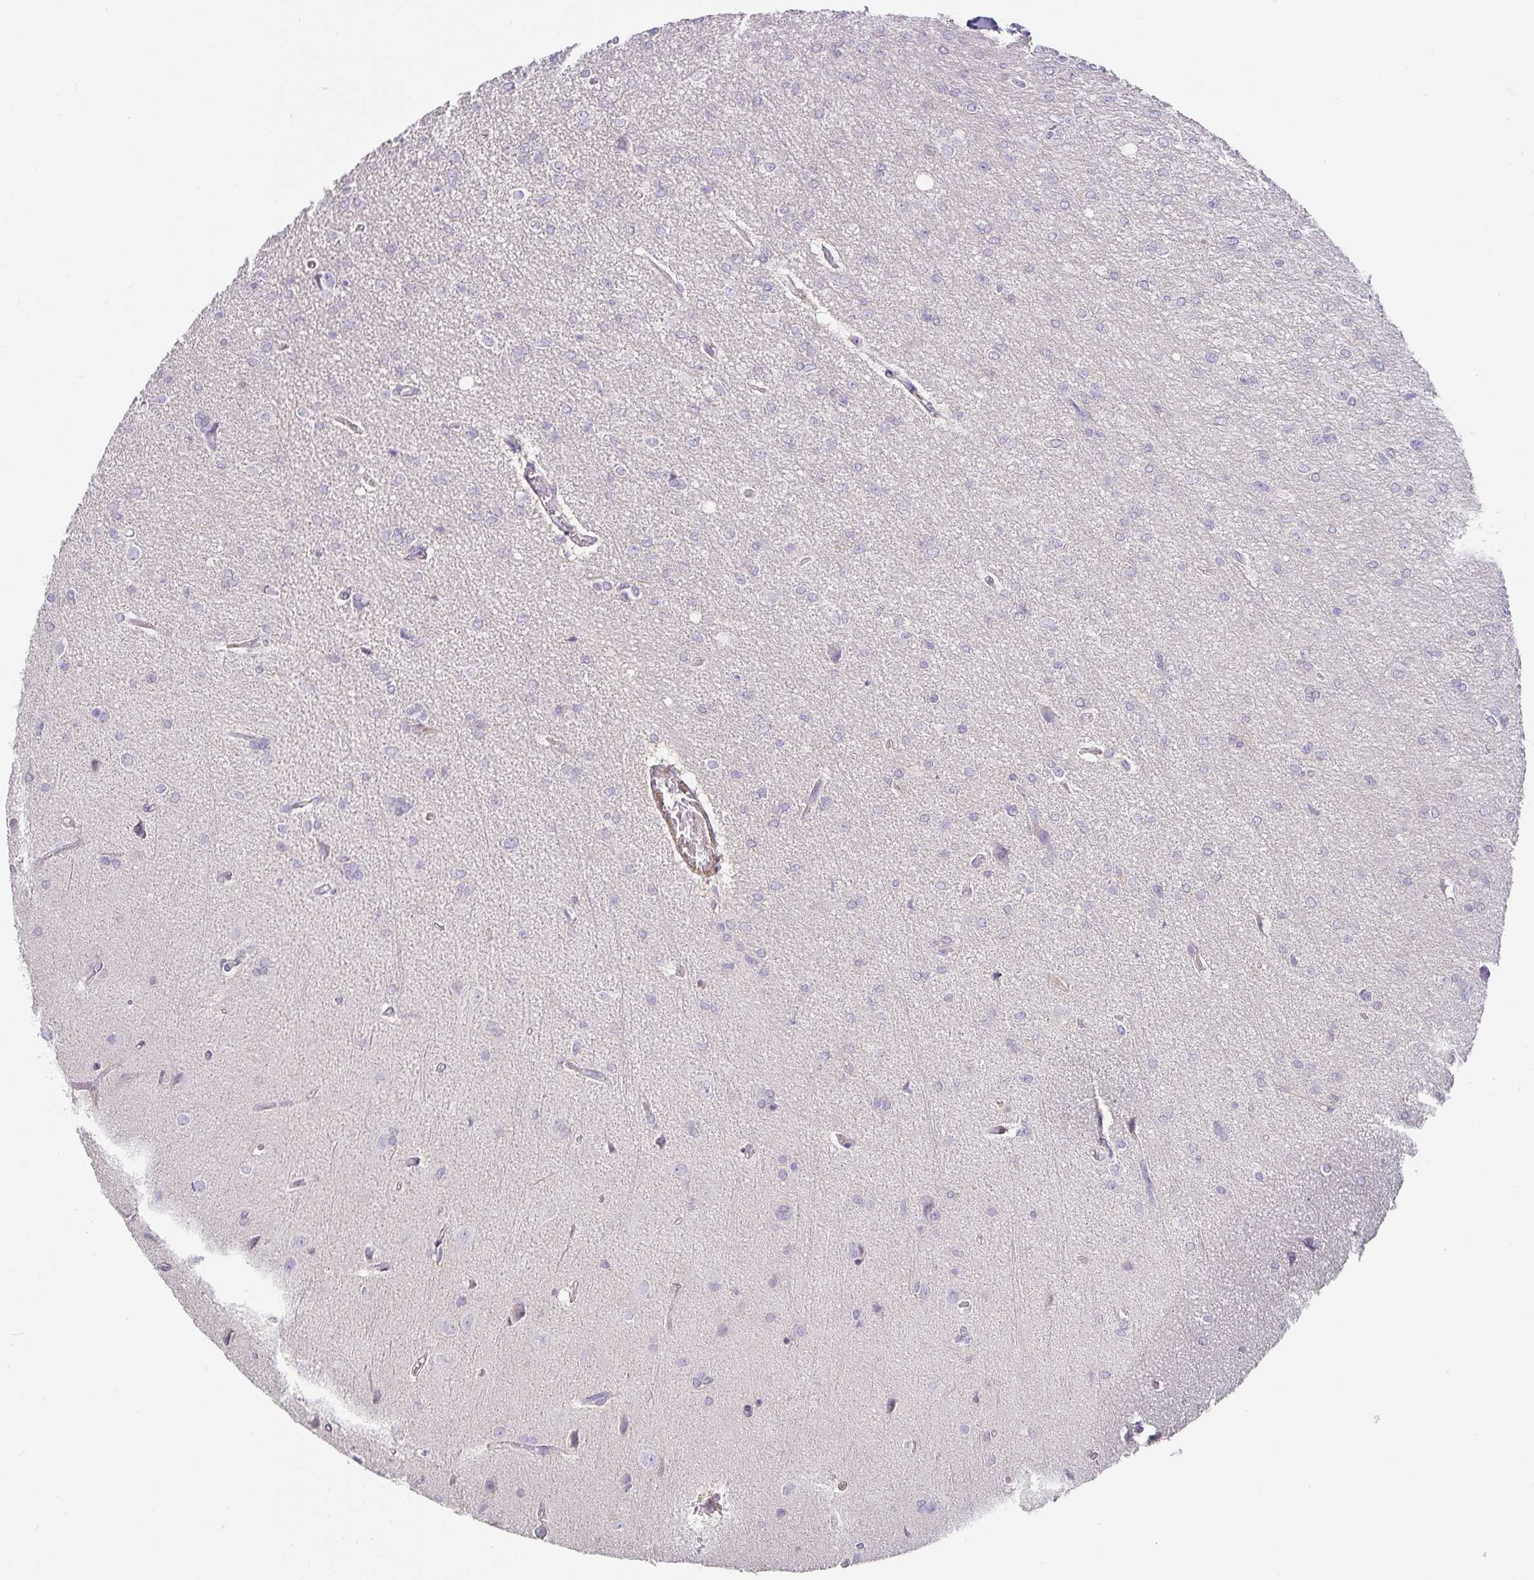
{"staining": {"intensity": "negative", "quantity": "none", "location": "none"}, "tissue": "glioma", "cell_type": "Tumor cells", "image_type": "cancer", "snomed": [{"axis": "morphology", "description": "Glioma, malignant, Low grade"}, {"axis": "topography", "description": "Brain"}], "caption": "An immunohistochemistry photomicrograph of malignant glioma (low-grade) is shown. There is no staining in tumor cells of malignant glioma (low-grade).", "gene": "GATA3", "patient": {"sex": "male", "age": 26}}